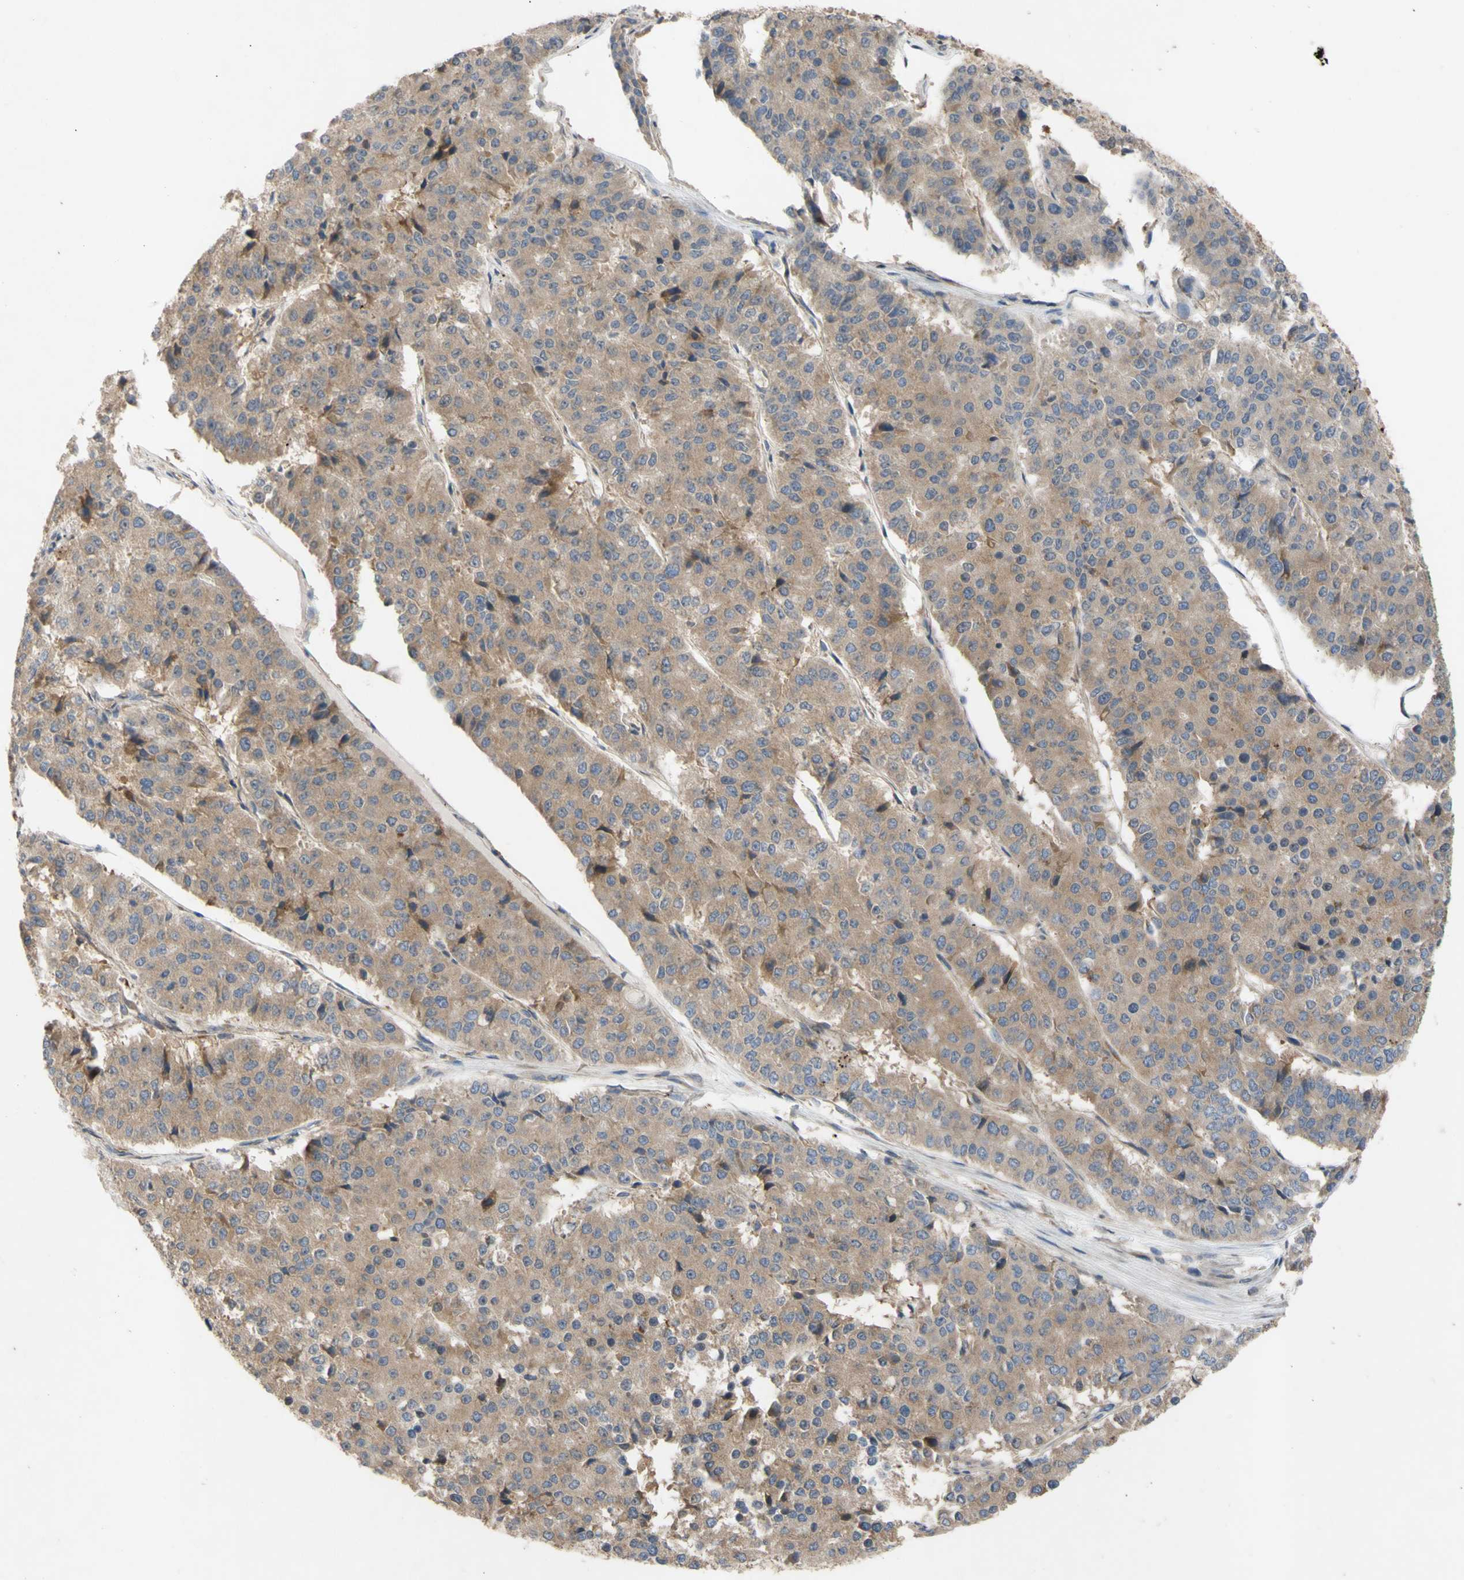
{"staining": {"intensity": "weak", "quantity": ">75%", "location": "cytoplasmic/membranous"}, "tissue": "pancreatic cancer", "cell_type": "Tumor cells", "image_type": "cancer", "snomed": [{"axis": "morphology", "description": "Adenocarcinoma, NOS"}, {"axis": "topography", "description": "Pancreas"}], "caption": "Human pancreatic cancer (adenocarcinoma) stained for a protein (brown) shows weak cytoplasmic/membranous positive expression in approximately >75% of tumor cells.", "gene": "EIF2S3", "patient": {"sex": "male", "age": 50}}